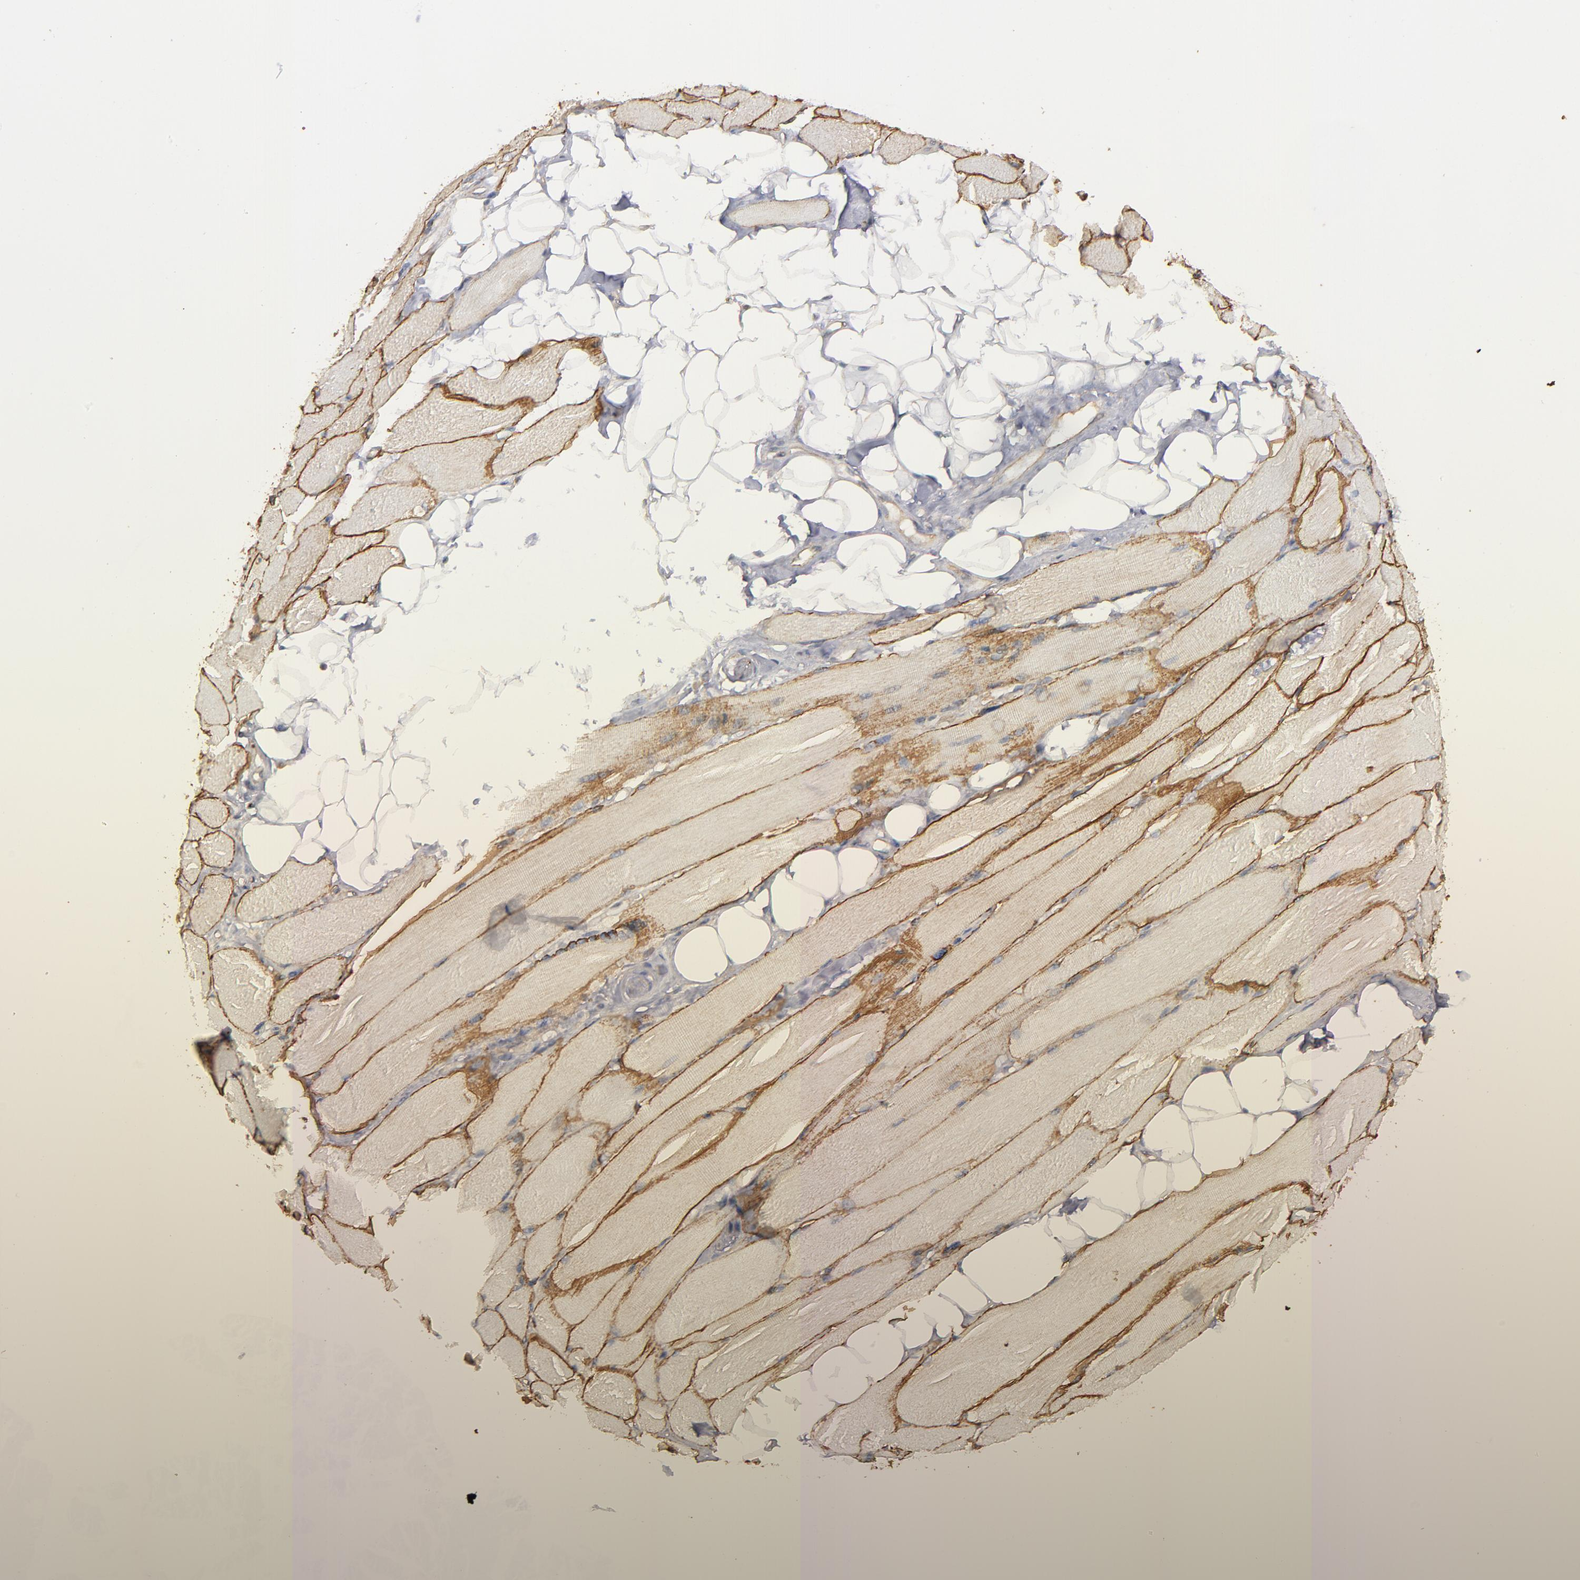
{"staining": {"intensity": "moderate", "quantity": ">75%", "location": "cytoplasmic/membranous"}, "tissue": "skeletal muscle", "cell_type": "Myocytes", "image_type": "normal", "snomed": [{"axis": "morphology", "description": "Normal tissue, NOS"}, {"axis": "topography", "description": "Skeletal muscle"}, {"axis": "topography", "description": "Peripheral nerve tissue"}], "caption": "A brown stain shows moderate cytoplasmic/membranous positivity of a protein in myocytes of benign skeletal muscle. Immunohistochemistry stains the protein in brown and the nuclei are stained blue.", "gene": "DMD", "patient": {"sex": "female", "age": 84}}